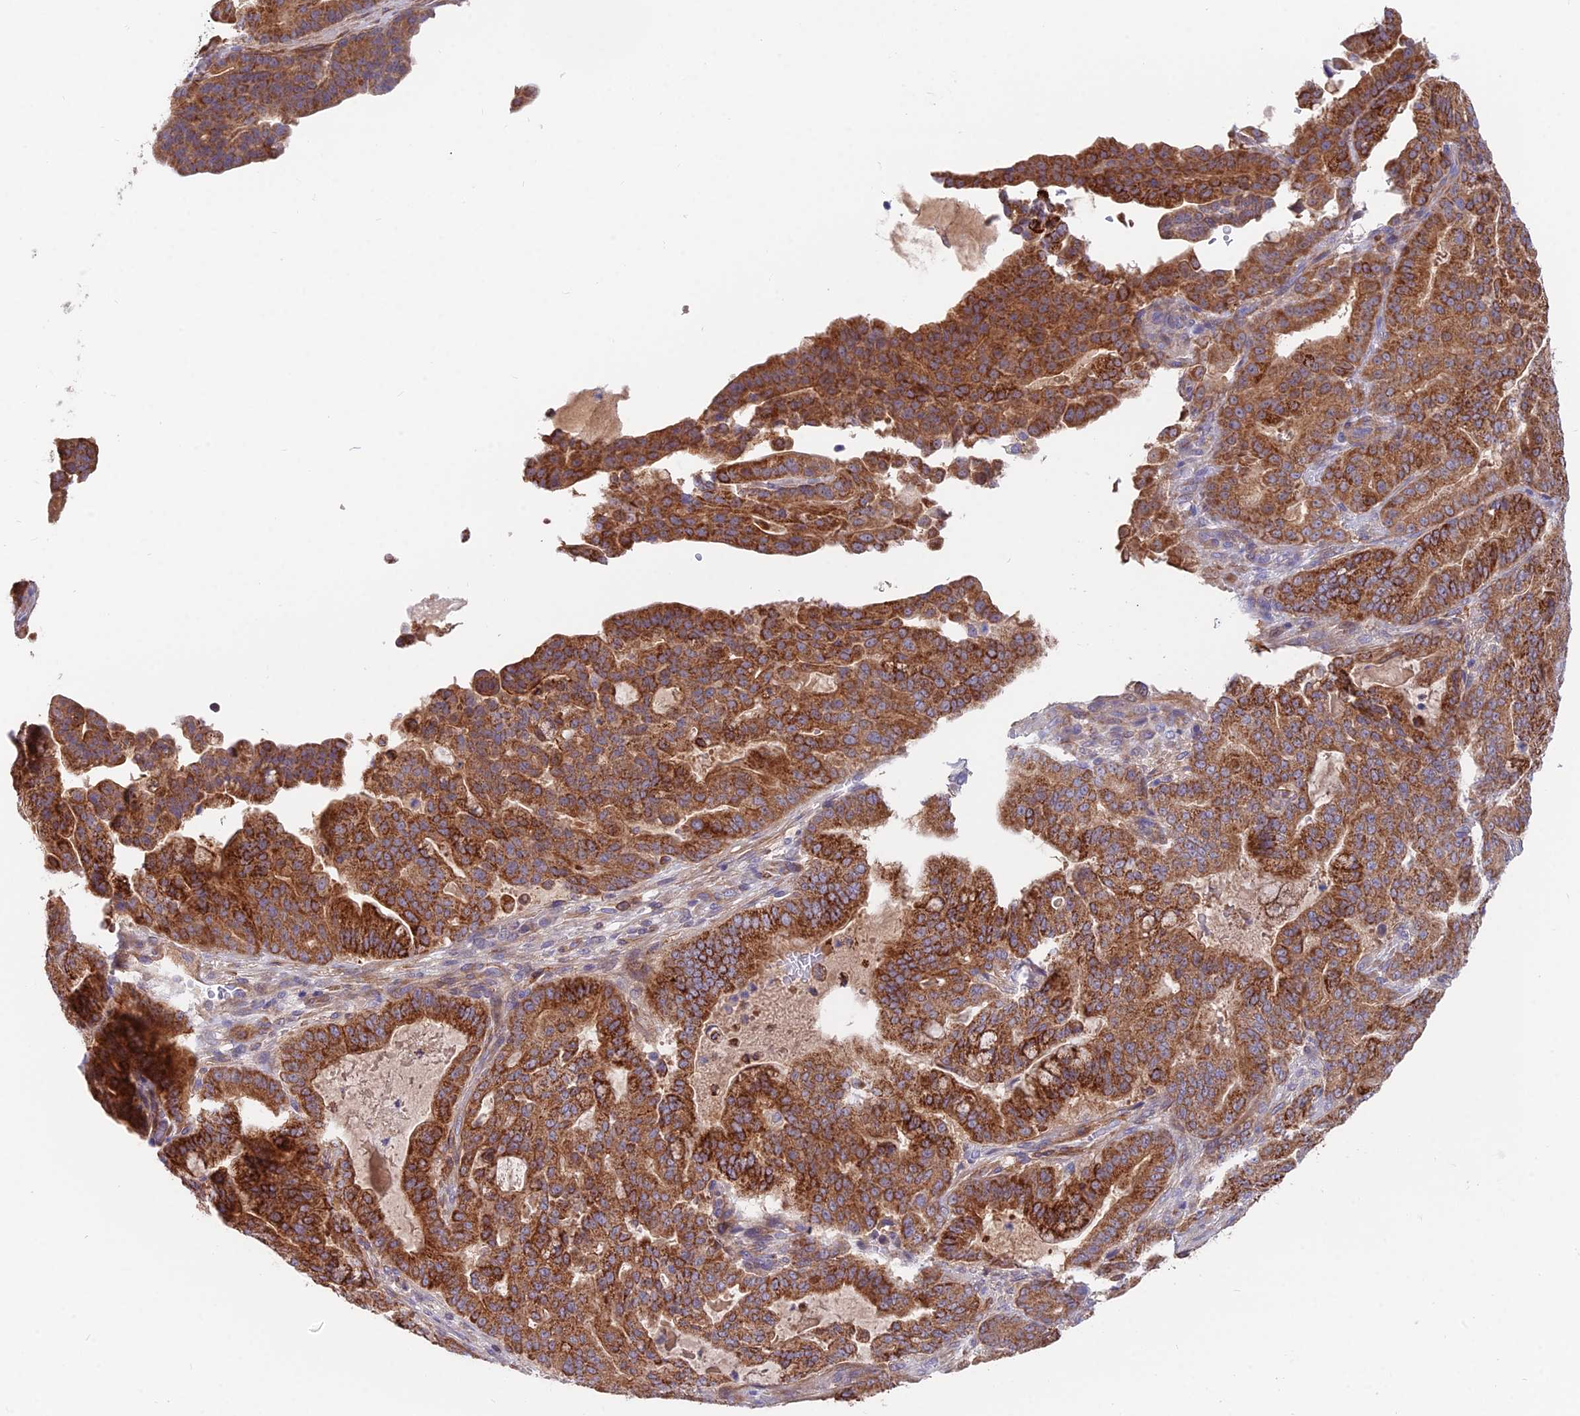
{"staining": {"intensity": "strong", "quantity": ">75%", "location": "cytoplasmic/membranous"}, "tissue": "pancreatic cancer", "cell_type": "Tumor cells", "image_type": "cancer", "snomed": [{"axis": "morphology", "description": "Adenocarcinoma, NOS"}, {"axis": "topography", "description": "Pancreas"}], "caption": "The image exhibits immunohistochemical staining of adenocarcinoma (pancreatic). There is strong cytoplasmic/membranous expression is appreciated in approximately >75% of tumor cells.", "gene": "TIGD6", "patient": {"sex": "male", "age": 63}}